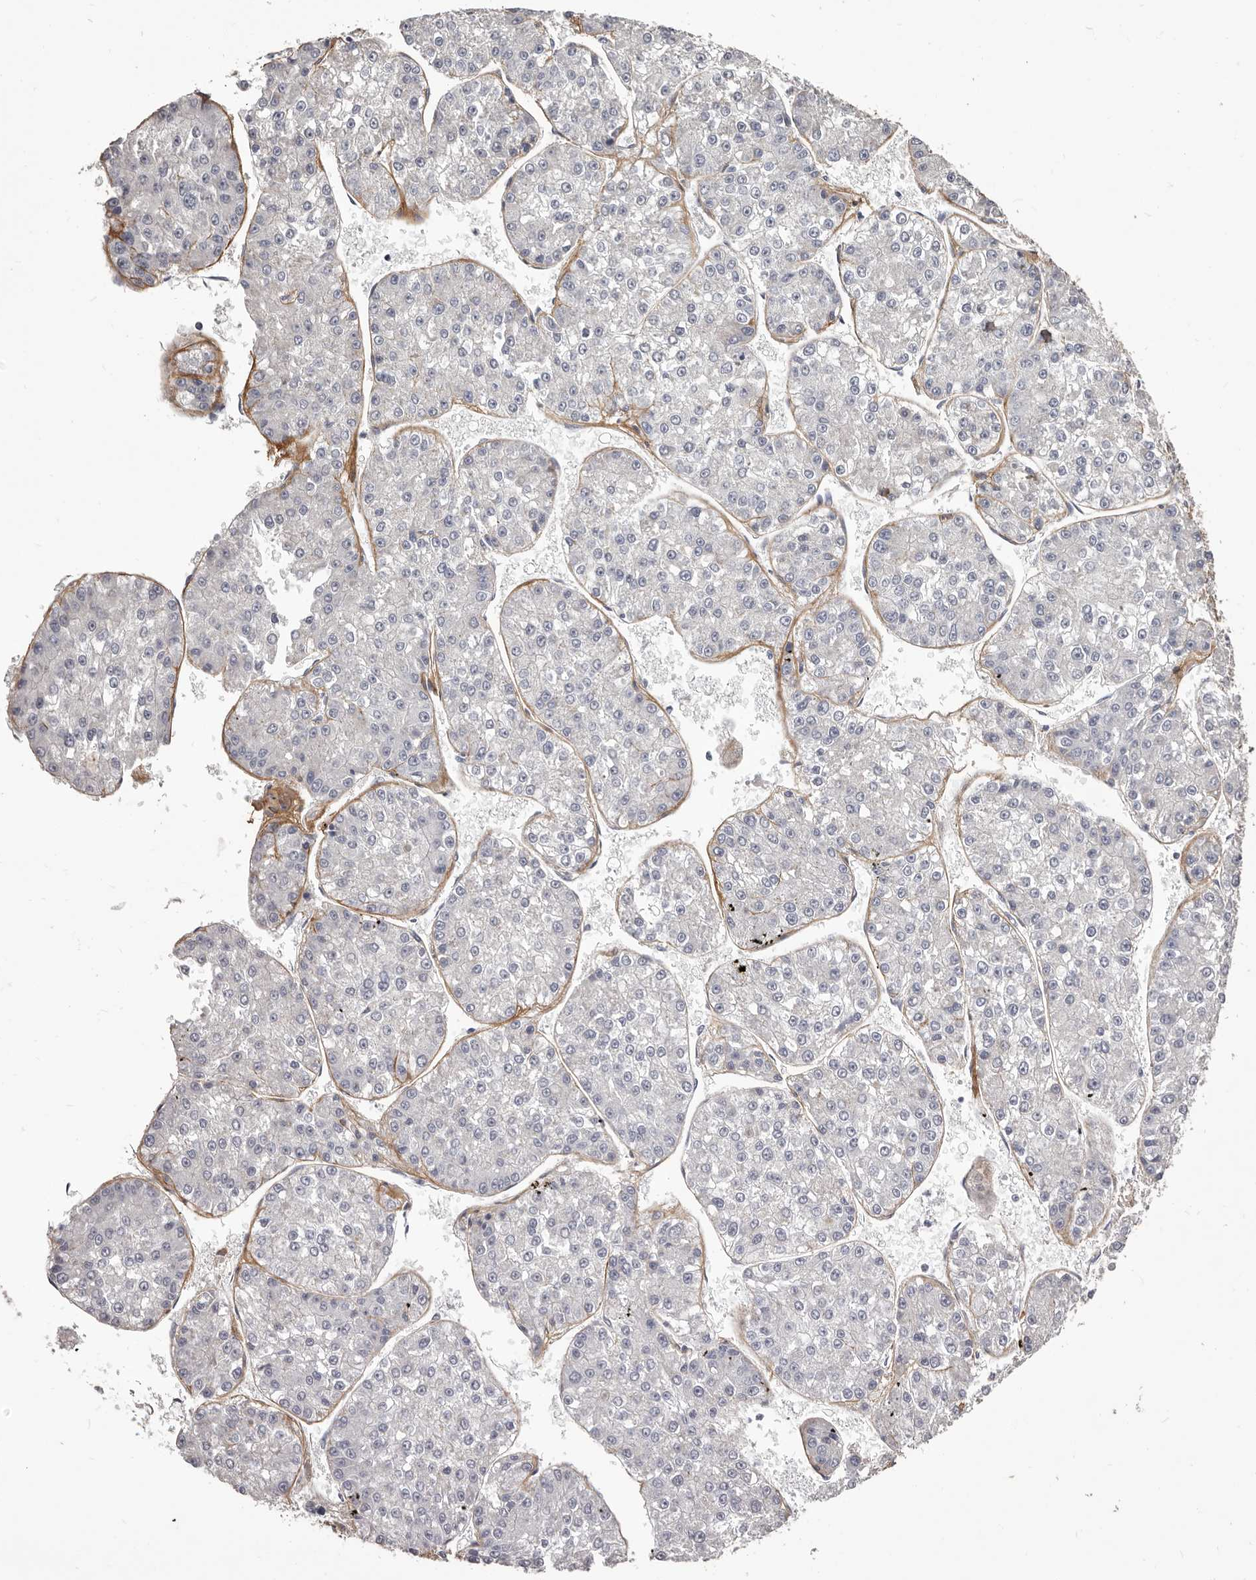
{"staining": {"intensity": "negative", "quantity": "none", "location": "none"}, "tissue": "liver cancer", "cell_type": "Tumor cells", "image_type": "cancer", "snomed": [{"axis": "morphology", "description": "Carcinoma, Hepatocellular, NOS"}, {"axis": "topography", "description": "Liver"}], "caption": "Immunohistochemistry (IHC) photomicrograph of neoplastic tissue: human liver hepatocellular carcinoma stained with DAB (3,3'-diaminobenzidine) shows no significant protein expression in tumor cells.", "gene": "COL6A1", "patient": {"sex": "female", "age": 73}}